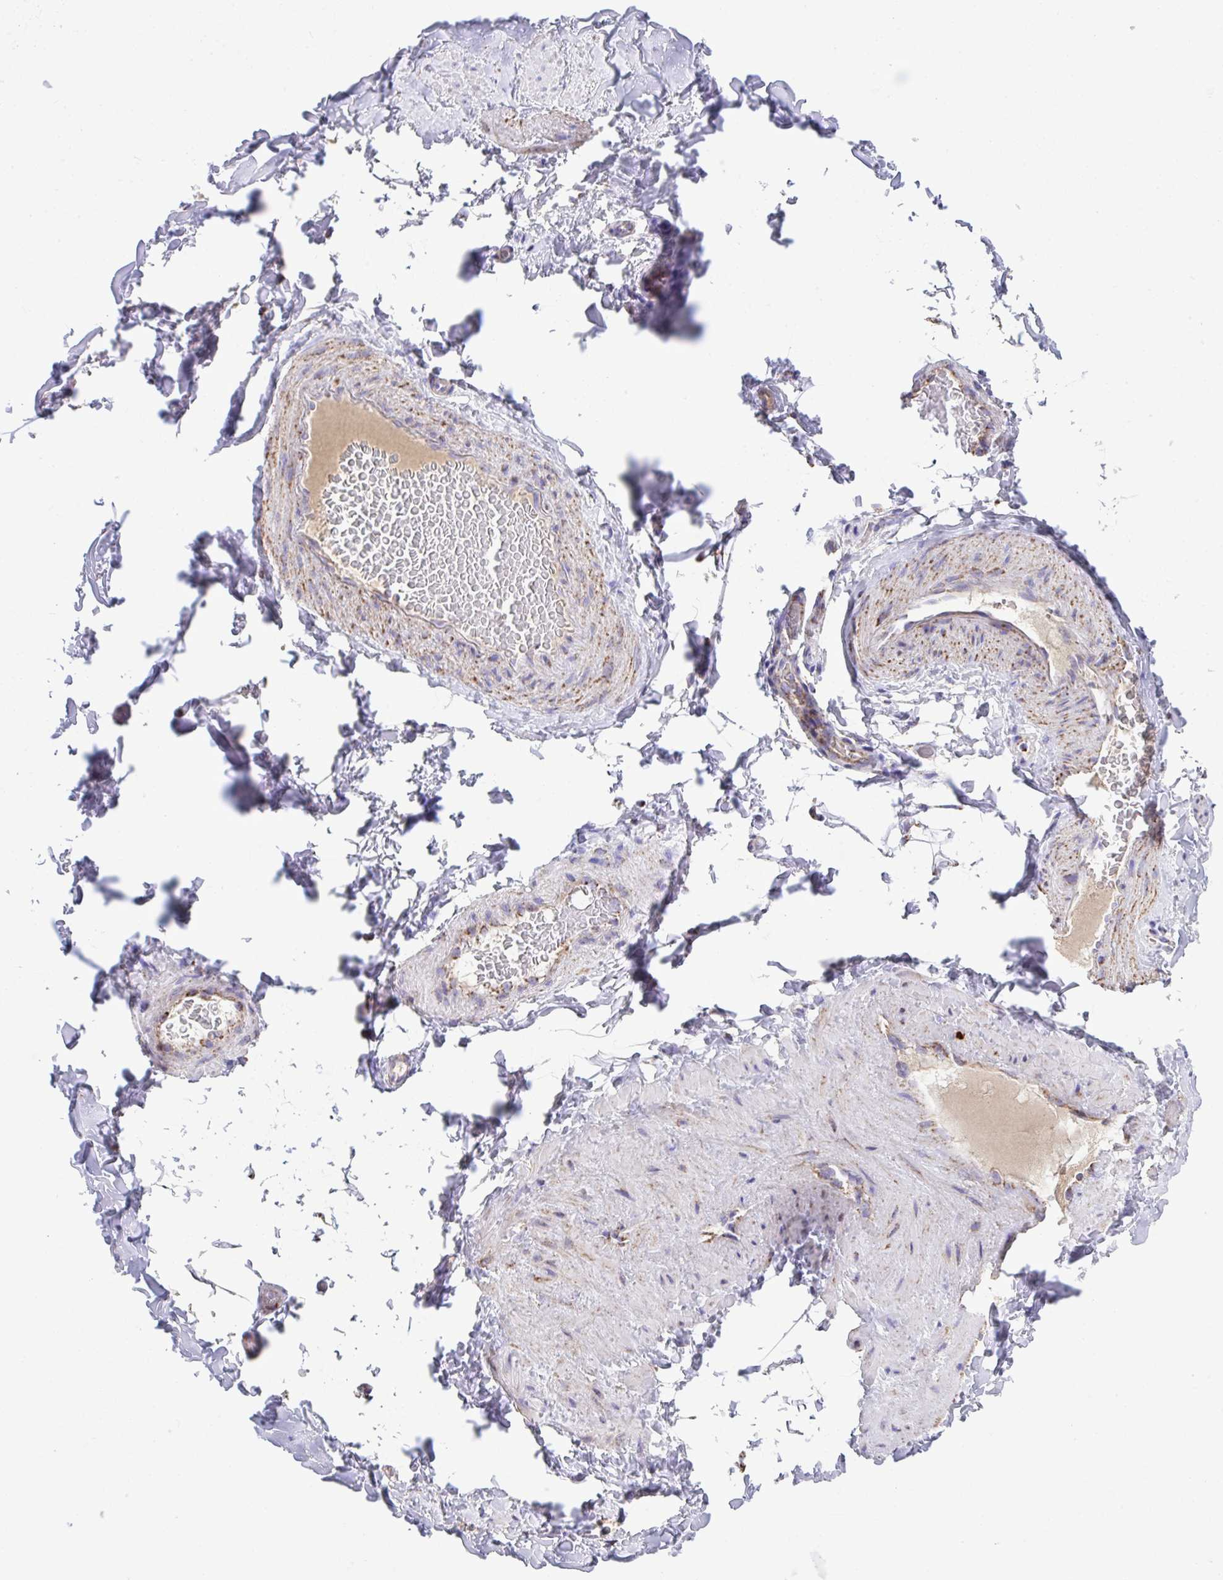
{"staining": {"intensity": "moderate", "quantity": "<25%", "location": "cytoplasmic/membranous"}, "tissue": "adipose tissue", "cell_type": "Adipocytes", "image_type": "normal", "snomed": [{"axis": "morphology", "description": "Normal tissue, NOS"}, {"axis": "topography", "description": "Vascular tissue"}, {"axis": "topography", "description": "Peripheral nerve tissue"}], "caption": "Adipose tissue stained with immunohistochemistry (IHC) shows moderate cytoplasmic/membranous staining in about <25% of adipocytes. (DAB (3,3'-diaminobenzidine) IHC with brightfield microscopy, high magnification).", "gene": "PCMTD2", "patient": {"sex": "male", "age": 41}}